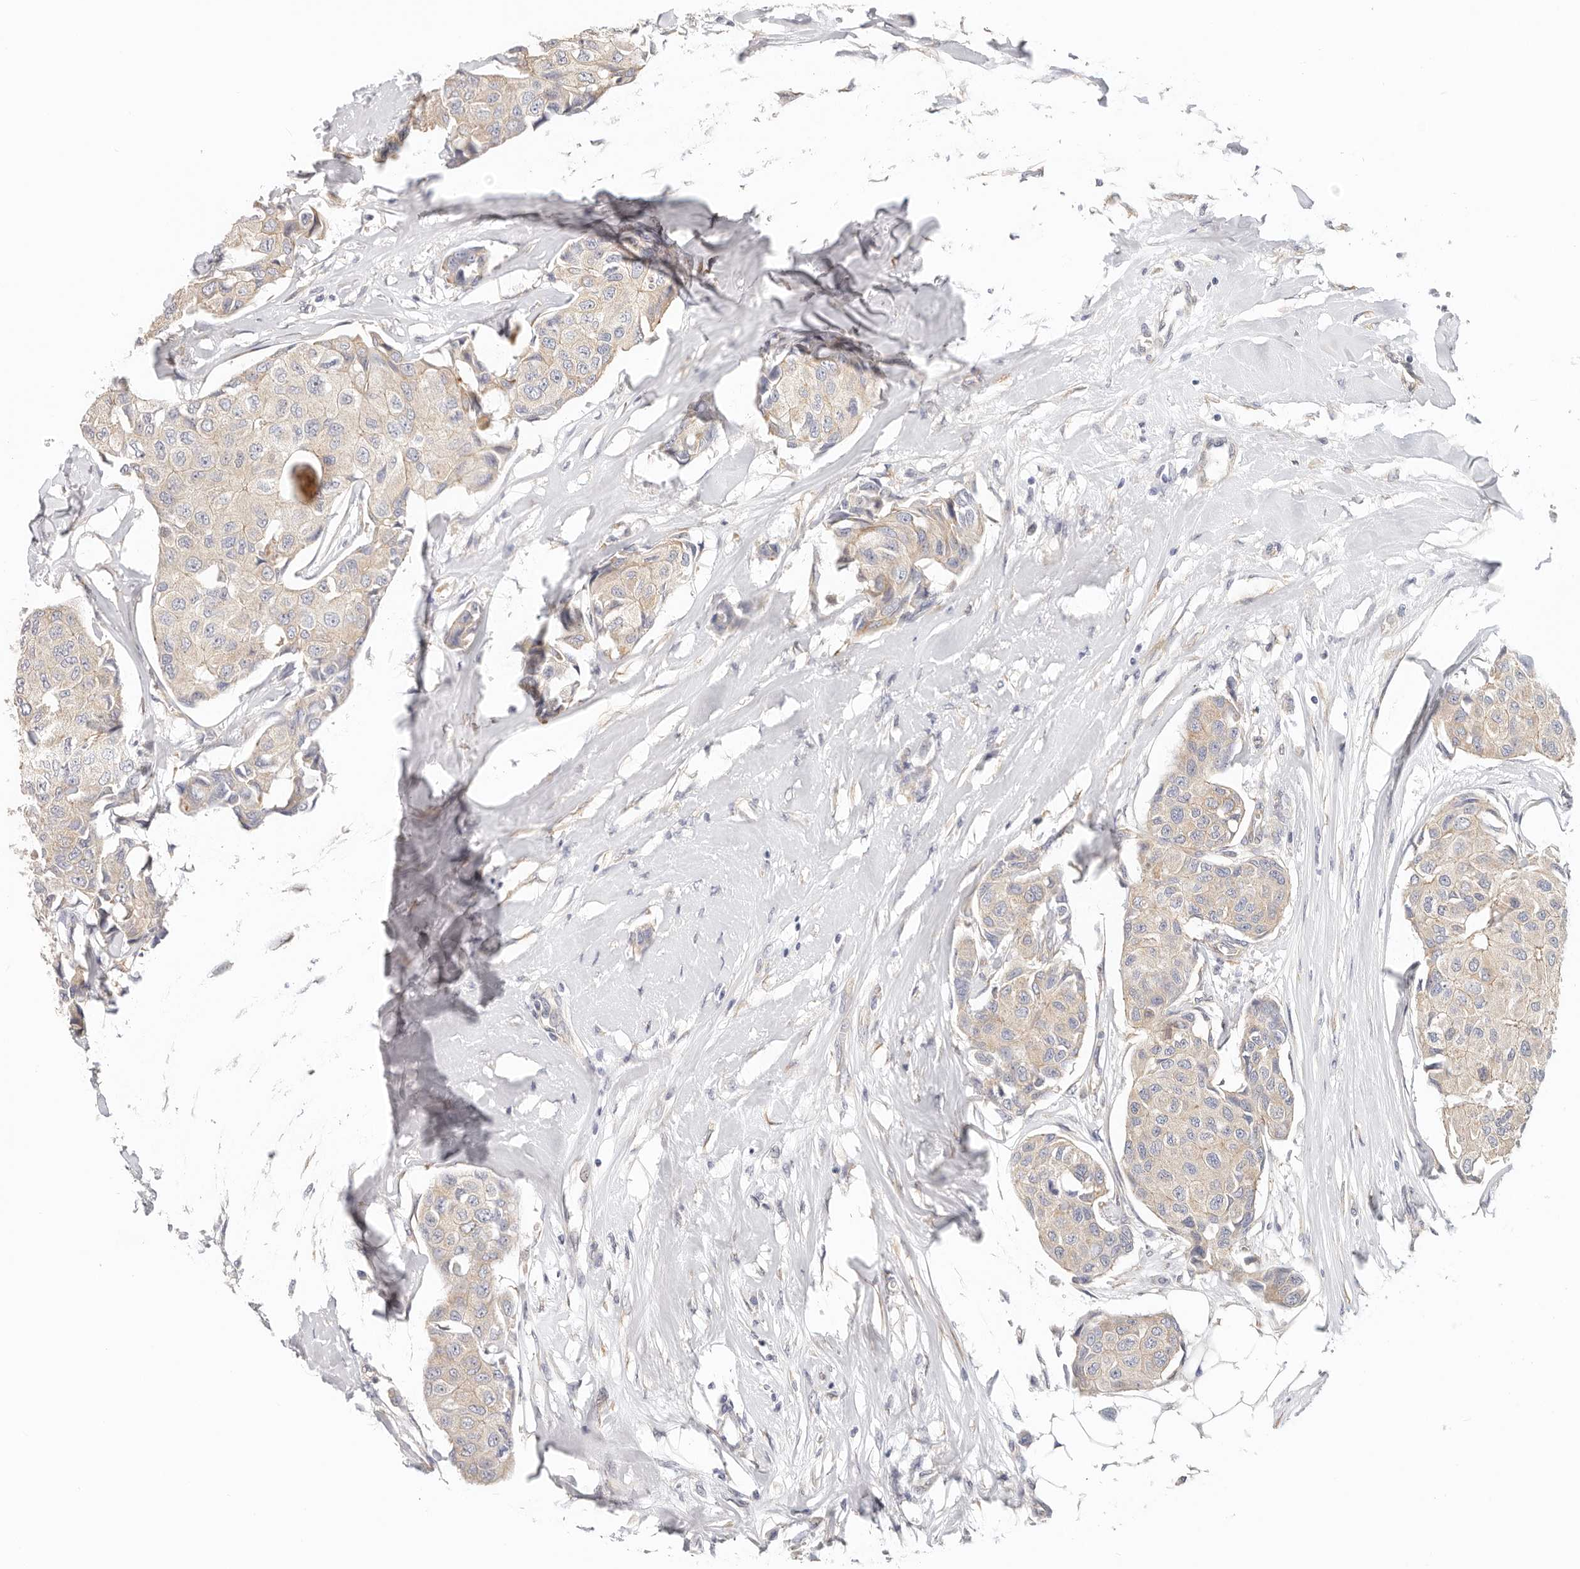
{"staining": {"intensity": "weak", "quantity": "<25%", "location": "cytoplasmic/membranous"}, "tissue": "breast cancer", "cell_type": "Tumor cells", "image_type": "cancer", "snomed": [{"axis": "morphology", "description": "Duct carcinoma"}, {"axis": "topography", "description": "Breast"}], "caption": "Human breast cancer stained for a protein using immunohistochemistry (IHC) exhibits no positivity in tumor cells.", "gene": "AFDN", "patient": {"sex": "female", "age": 80}}